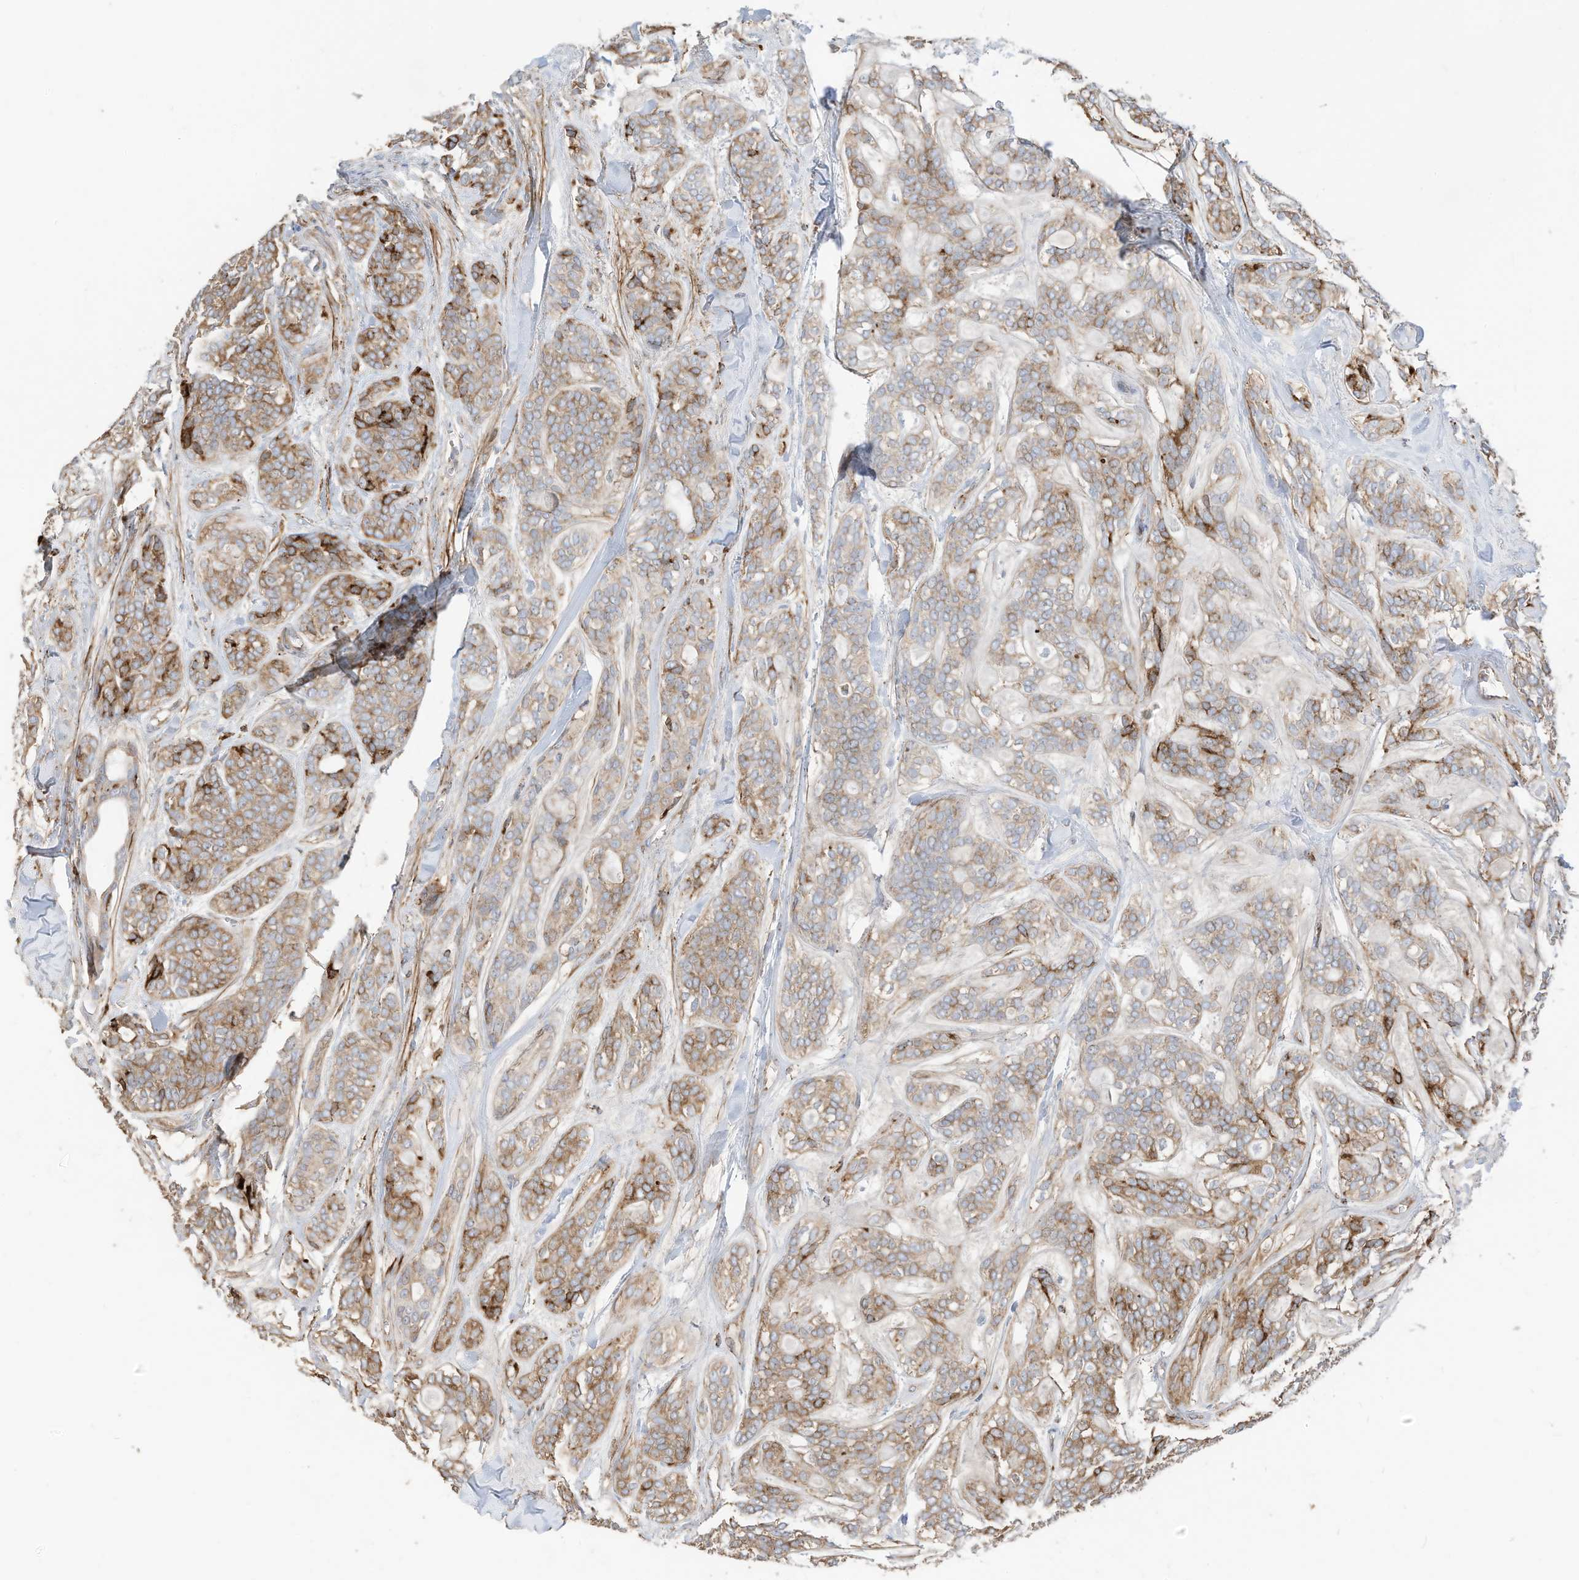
{"staining": {"intensity": "moderate", "quantity": "25%-75%", "location": "cytoplasmic/membranous"}, "tissue": "head and neck cancer", "cell_type": "Tumor cells", "image_type": "cancer", "snomed": [{"axis": "morphology", "description": "Adenocarcinoma, NOS"}, {"axis": "topography", "description": "Head-Neck"}], "caption": "Head and neck adenocarcinoma tissue reveals moderate cytoplasmic/membranous staining in approximately 25%-75% of tumor cells", "gene": "TRNAU1AP", "patient": {"sex": "male", "age": 66}}